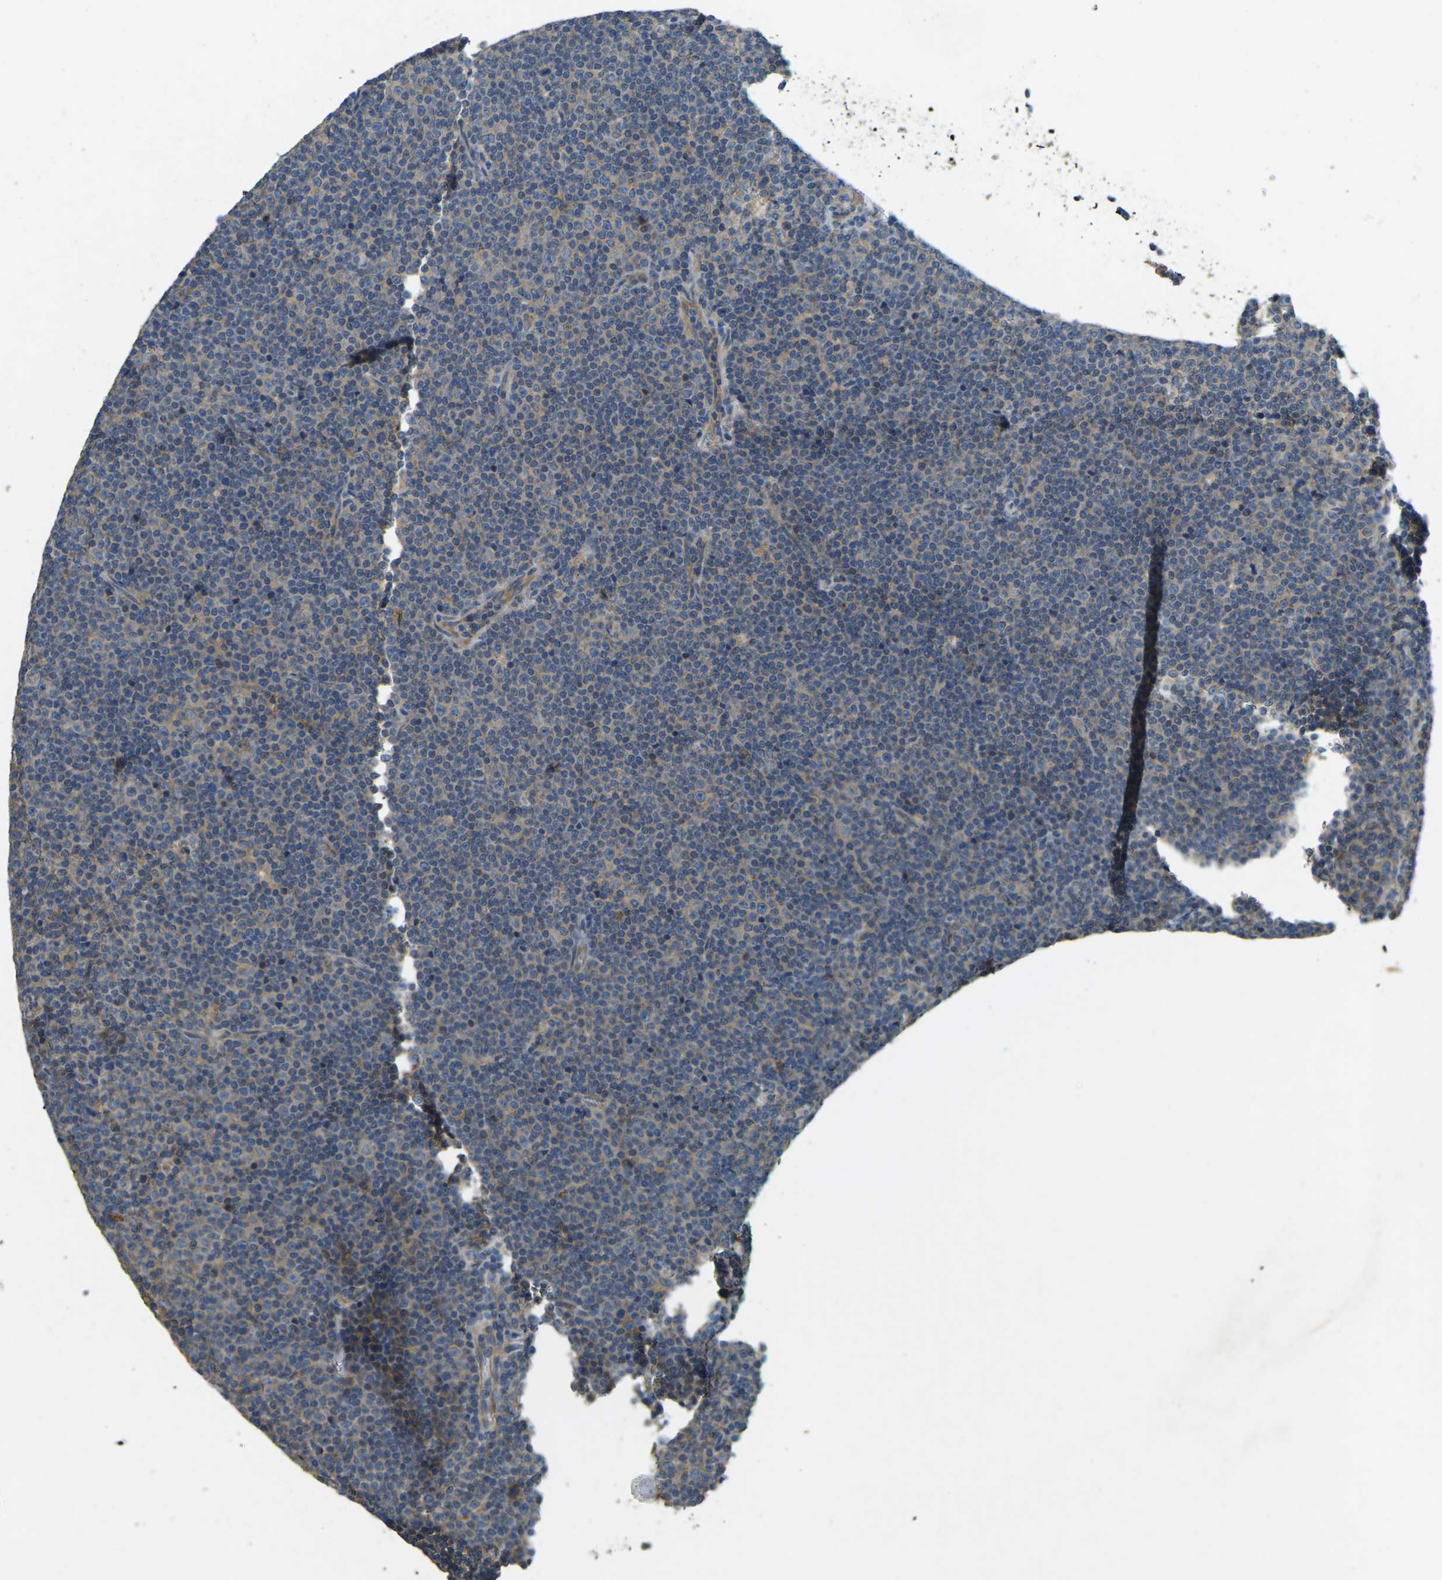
{"staining": {"intensity": "weak", "quantity": "<25%", "location": "cytoplasmic/membranous"}, "tissue": "lymphoma", "cell_type": "Tumor cells", "image_type": "cancer", "snomed": [{"axis": "morphology", "description": "Malignant lymphoma, non-Hodgkin's type, Low grade"}, {"axis": "topography", "description": "Lymph node"}], "caption": "Protein analysis of lymphoma displays no significant expression in tumor cells.", "gene": "ATP8B1", "patient": {"sex": "female", "age": 67}}